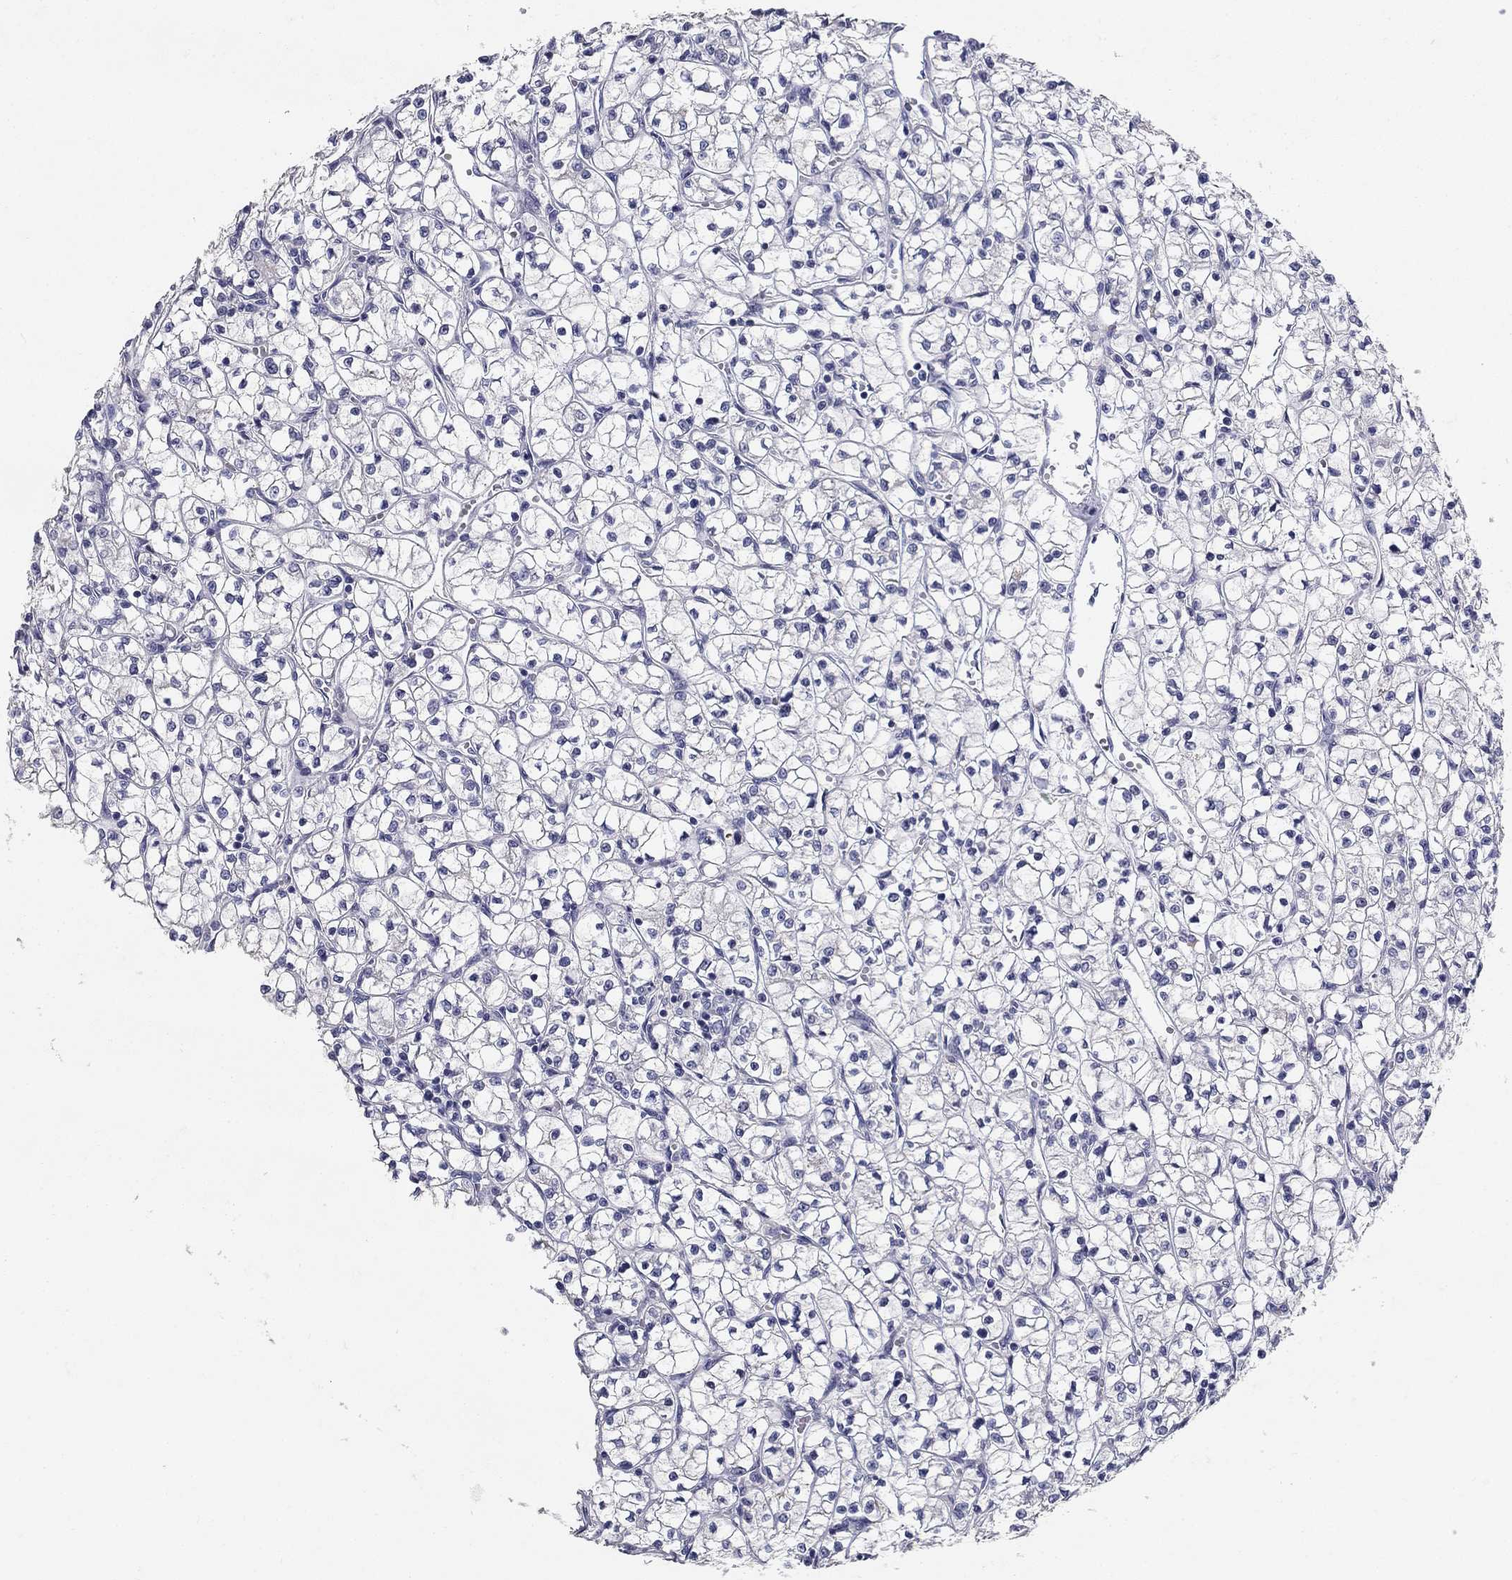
{"staining": {"intensity": "negative", "quantity": "none", "location": "none"}, "tissue": "renal cancer", "cell_type": "Tumor cells", "image_type": "cancer", "snomed": [{"axis": "morphology", "description": "Adenocarcinoma, NOS"}, {"axis": "topography", "description": "Kidney"}], "caption": "Immunohistochemical staining of human adenocarcinoma (renal) reveals no significant expression in tumor cells.", "gene": "POMC", "patient": {"sex": "female", "age": 64}}